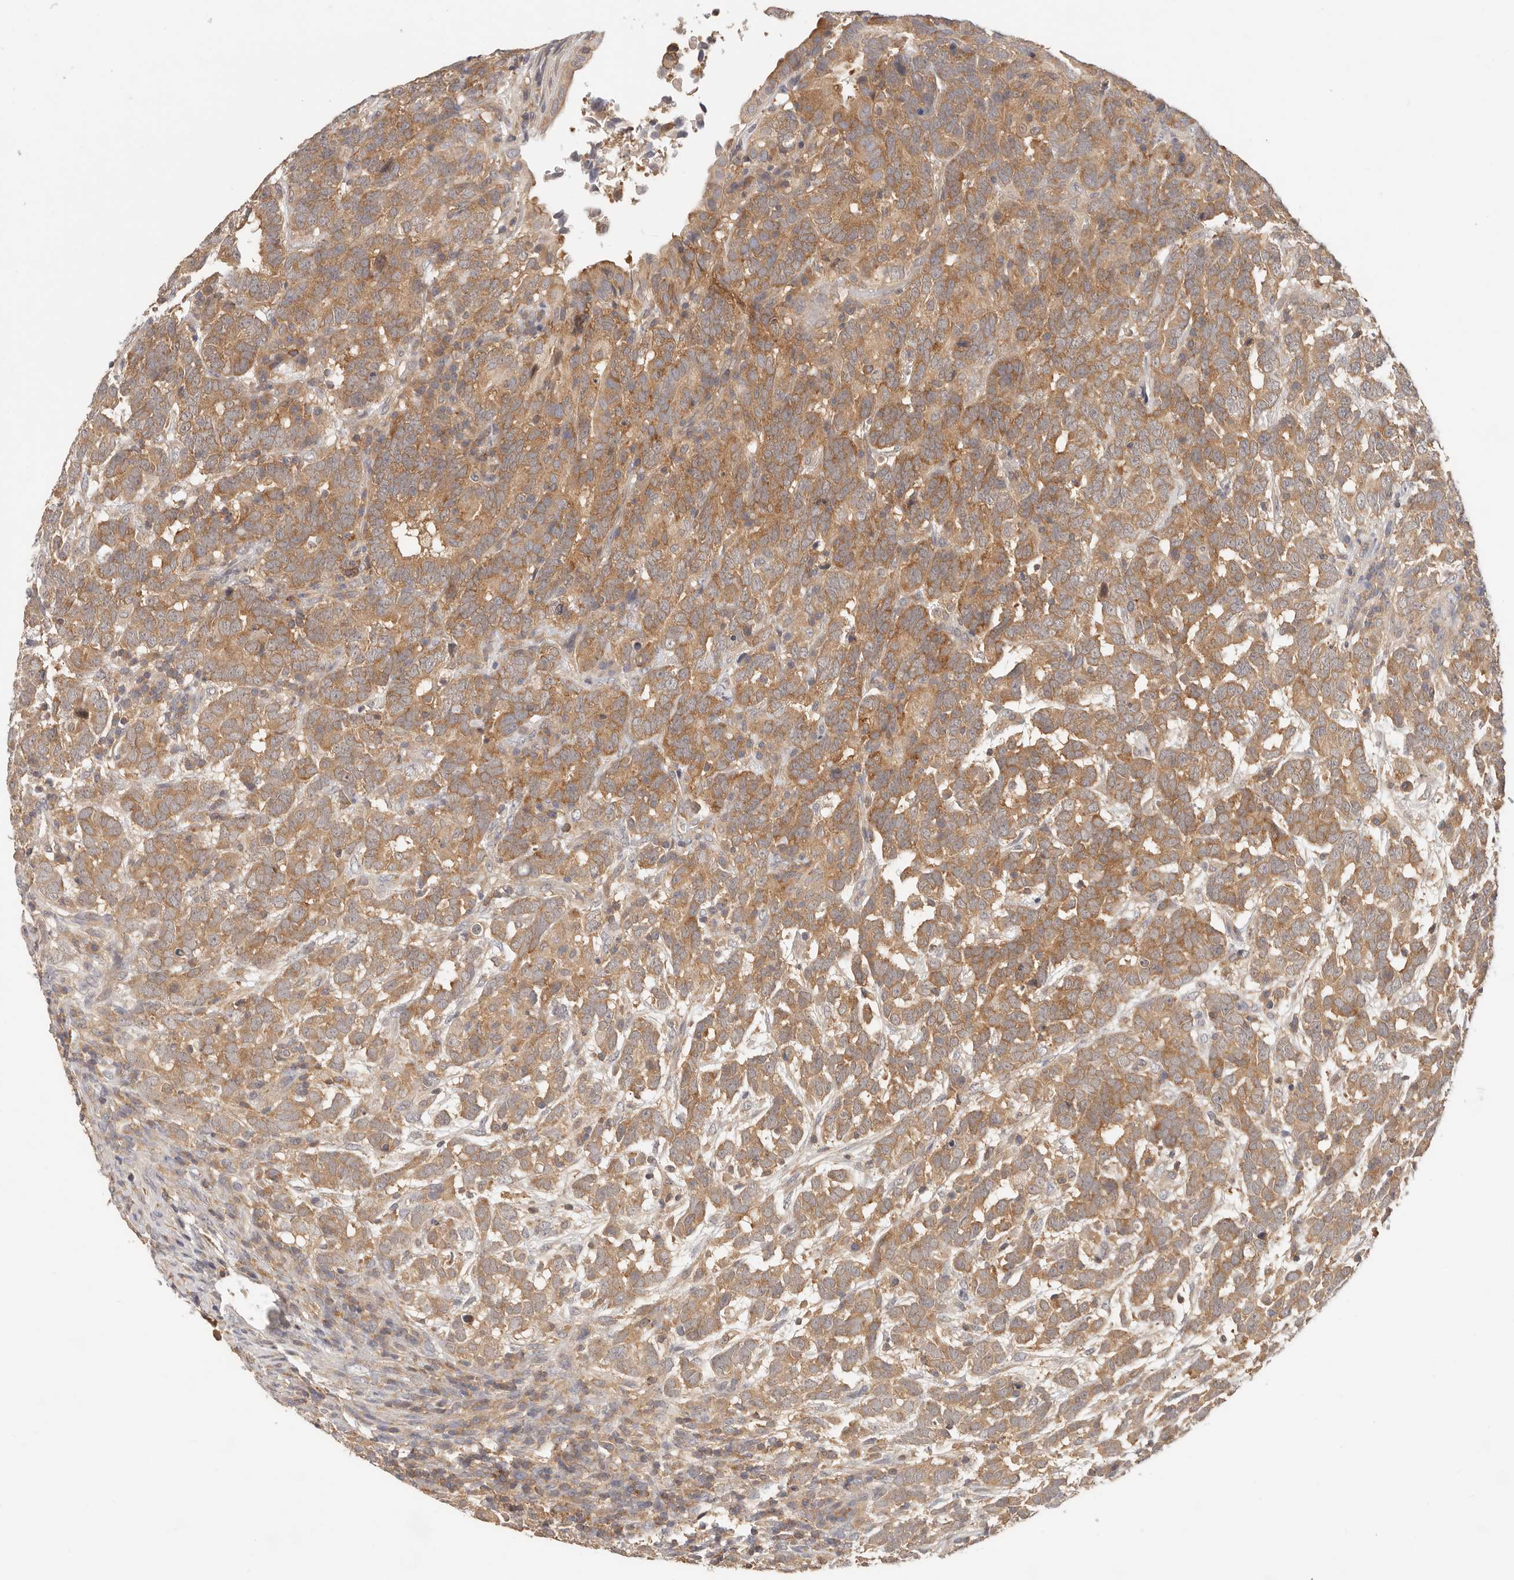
{"staining": {"intensity": "moderate", "quantity": ">75%", "location": "cytoplasmic/membranous"}, "tissue": "testis cancer", "cell_type": "Tumor cells", "image_type": "cancer", "snomed": [{"axis": "morphology", "description": "Carcinoma, Embryonal, NOS"}, {"axis": "topography", "description": "Testis"}], "caption": "IHC histopathology image of embryonal carcinoma (testis) stained for a protein (brown), which demonstrates medium levels of moderate cytoplasmic/membranous staining in approximately >75% of tumor cells.", "gene": "DTNBP1", "patient": {"sex": "male", "age": 26}}